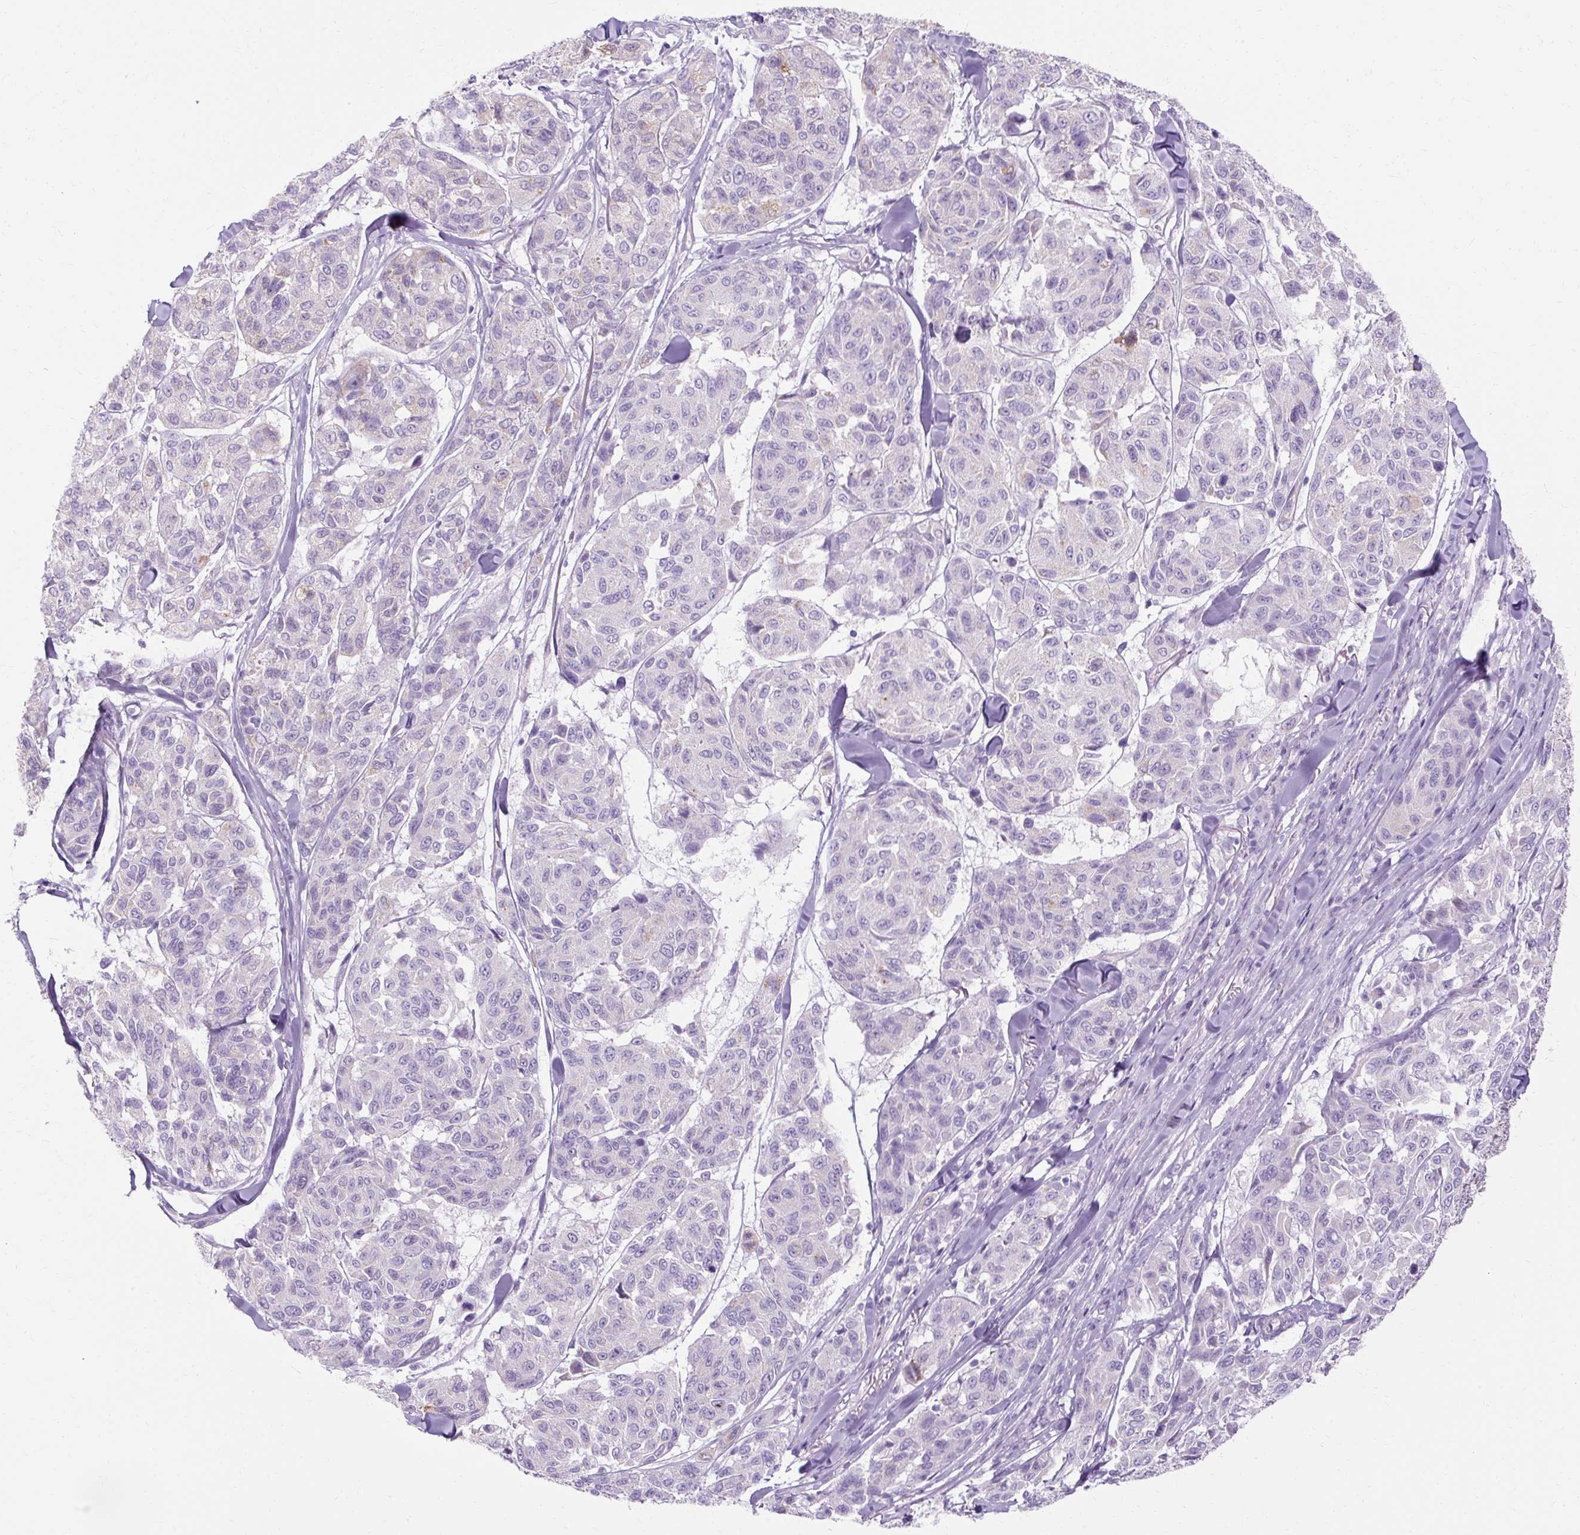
{"staining": {"intensity": "negative", "quantity": "none", "location": "none"}, "tissue": "melanoma", "cell_type": "Tumor cells", "image_type": "cancer", "snomed": [{"axis": "morphology", "description": "Malignant melanoma, NOS"}, {"axis": "topography", "description": "Skin"}], "caption": "Human melanoma stained for a protein using immunohistochemistry (IHC) exhibits no staining in tumor cells.", "gene": "HSD11B1", "patient": {"sex": "female", "age": 66}}